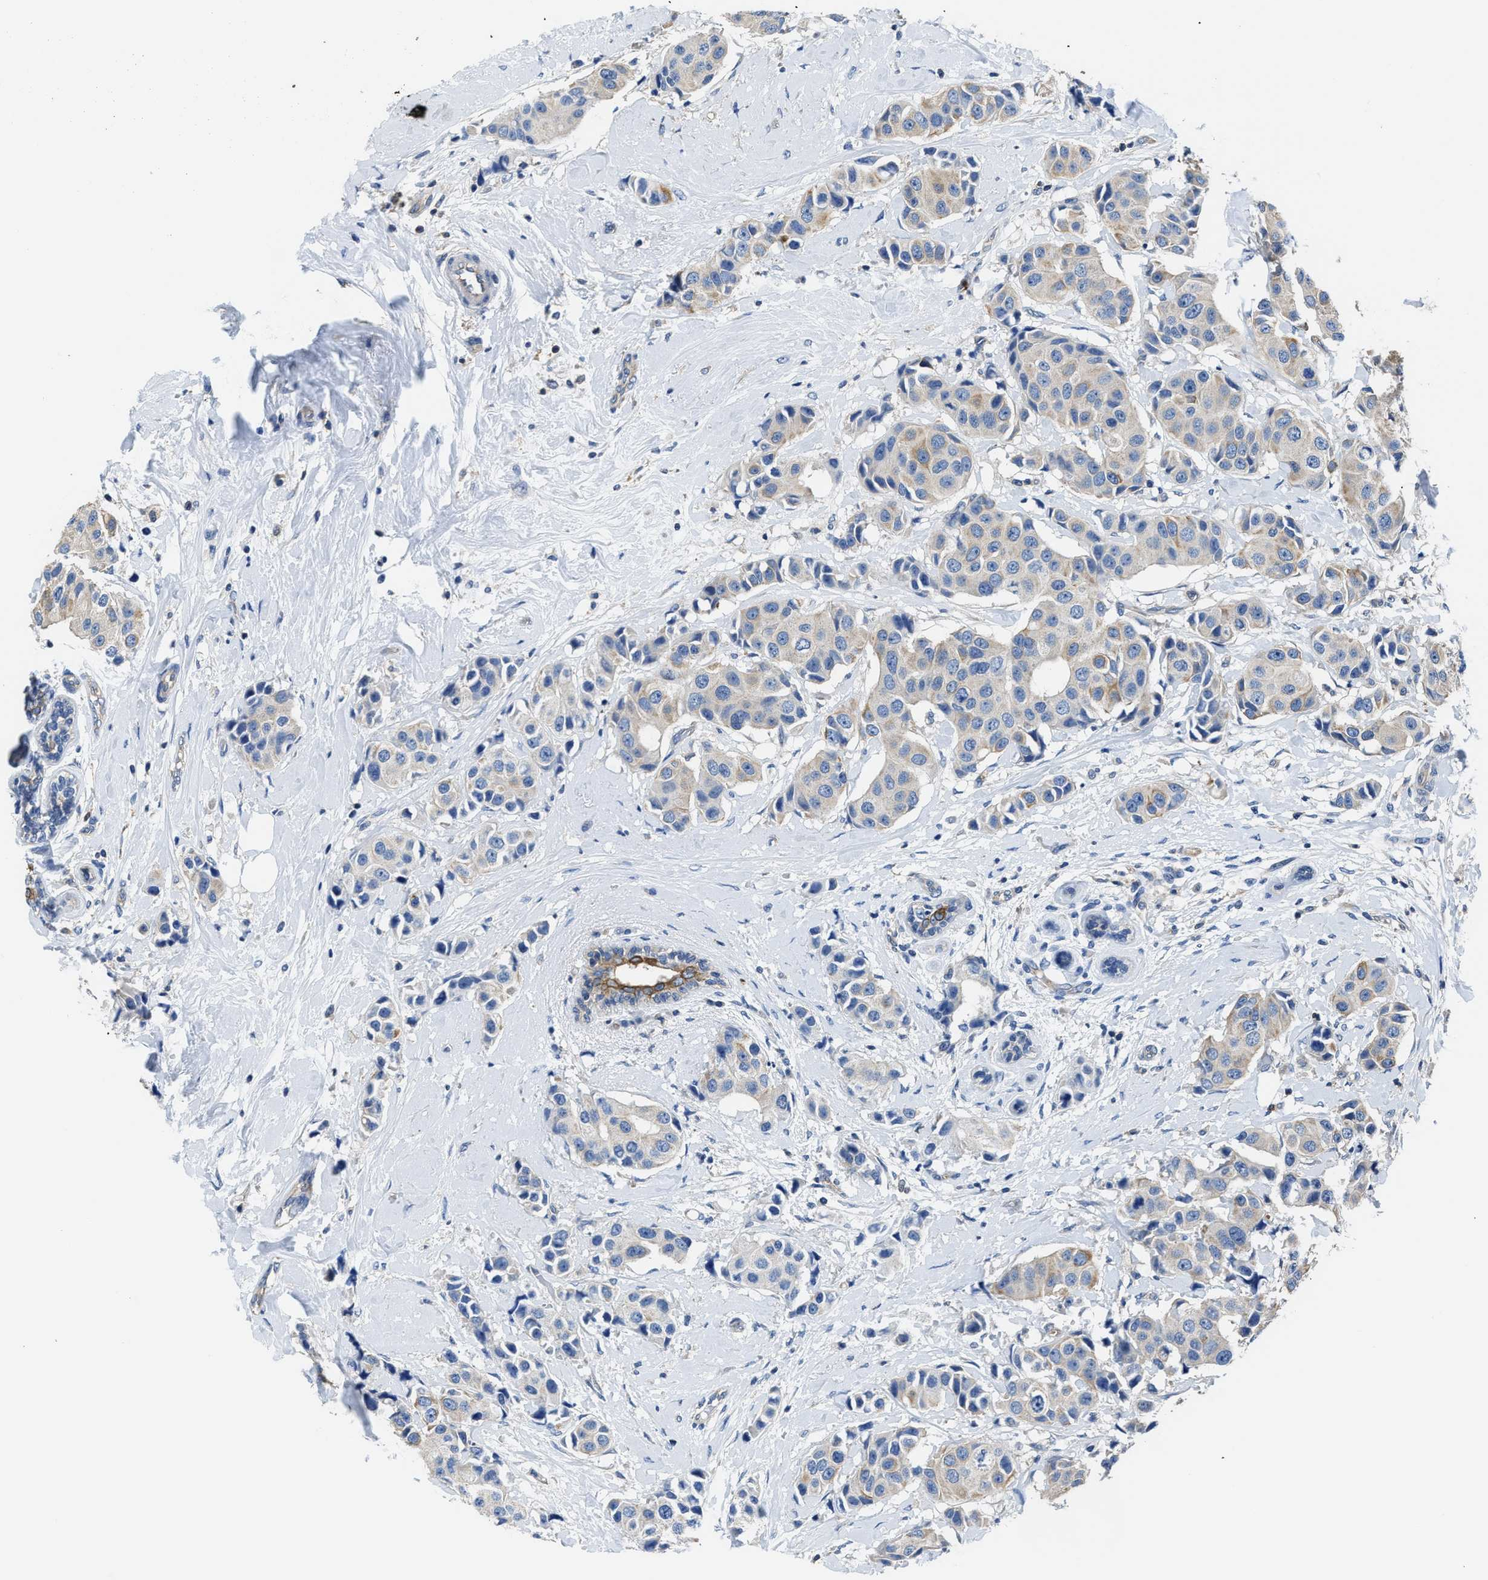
{"staining": {"intensity": "weak", "quantity": "<25%", "location": "cytoplasmic/membranous"}, "tissue": "breast cancer", "cell_type": "Tumor cells", "image_type": "cancer", "snomed": [{"axis": "morphology", "description": "Normal tissue, NOS"}, {"axis": "morphology", "description": "Duct carcinoma"}, {"axis": "topography", "description": "Breast"}], "caption": "The immunohistochemistry histopathology image has no significant positivity in tumor cells of intraductal carcinoma (breast) tissue.", "gene": "TRAF6", "patient": {"sex": "female", "age": 39}}